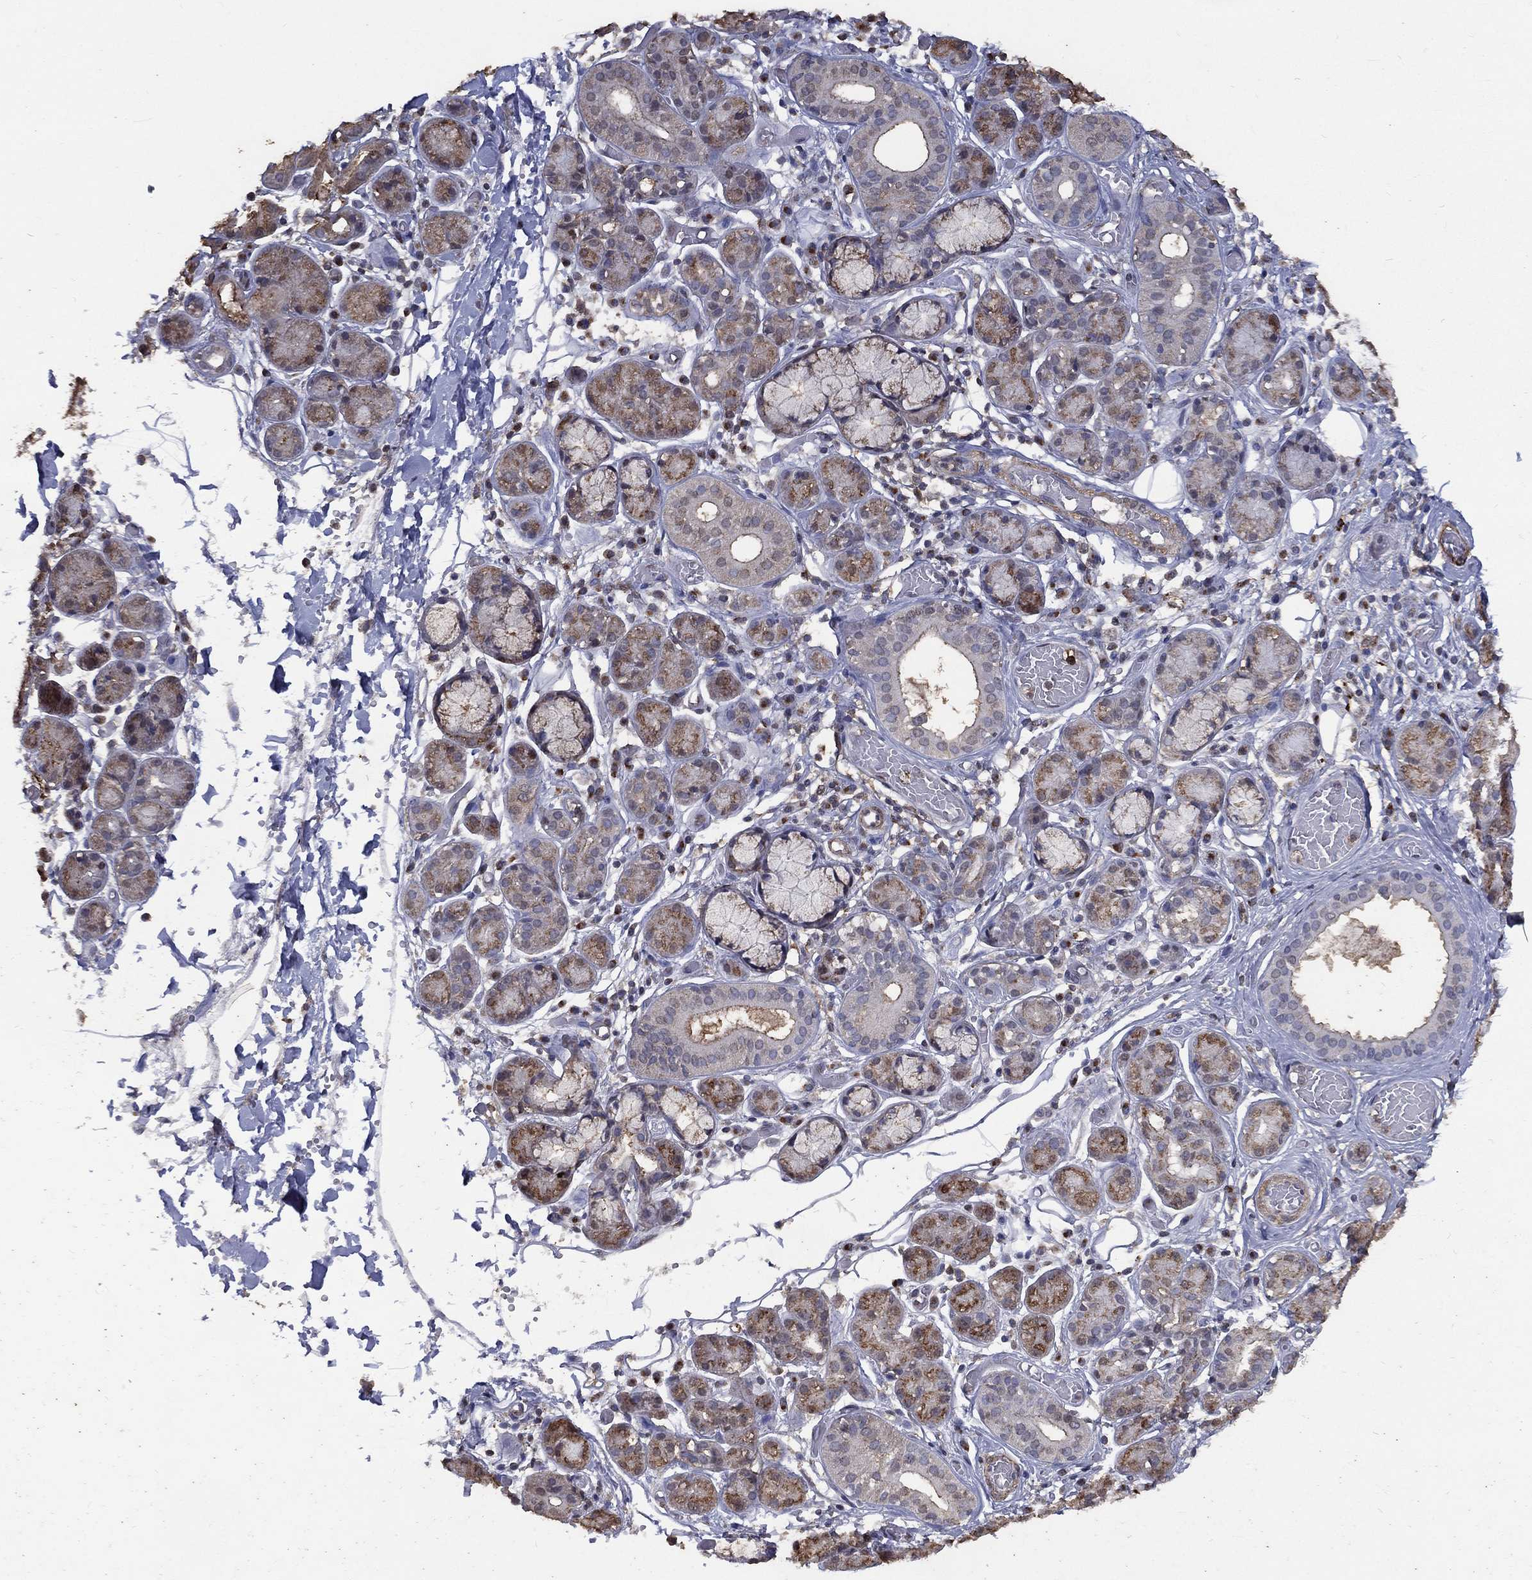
{"staining": {"intensity": "moderate", "quantity": ">75%", "location": "cytoplasmic/membranous"}, "tissue": "salivary gland", "cell_type": "Glandular cells", "image_type": "normal", "snomed": [{"axis": "morphology", "description": "Normal tissue, NOS"}, {"axis": "topography", "description": "Salivary gland"}, {"axis": "topography", "description": "Peripheral nerve tissue"}], "caption": "Salivary gland stained with IHC shows moderate cytoplasmic/membranous positivity in approximately >75% of glandular cells.", "gene": "GPR183", "patient": {"sex": "male", "age": 71}}